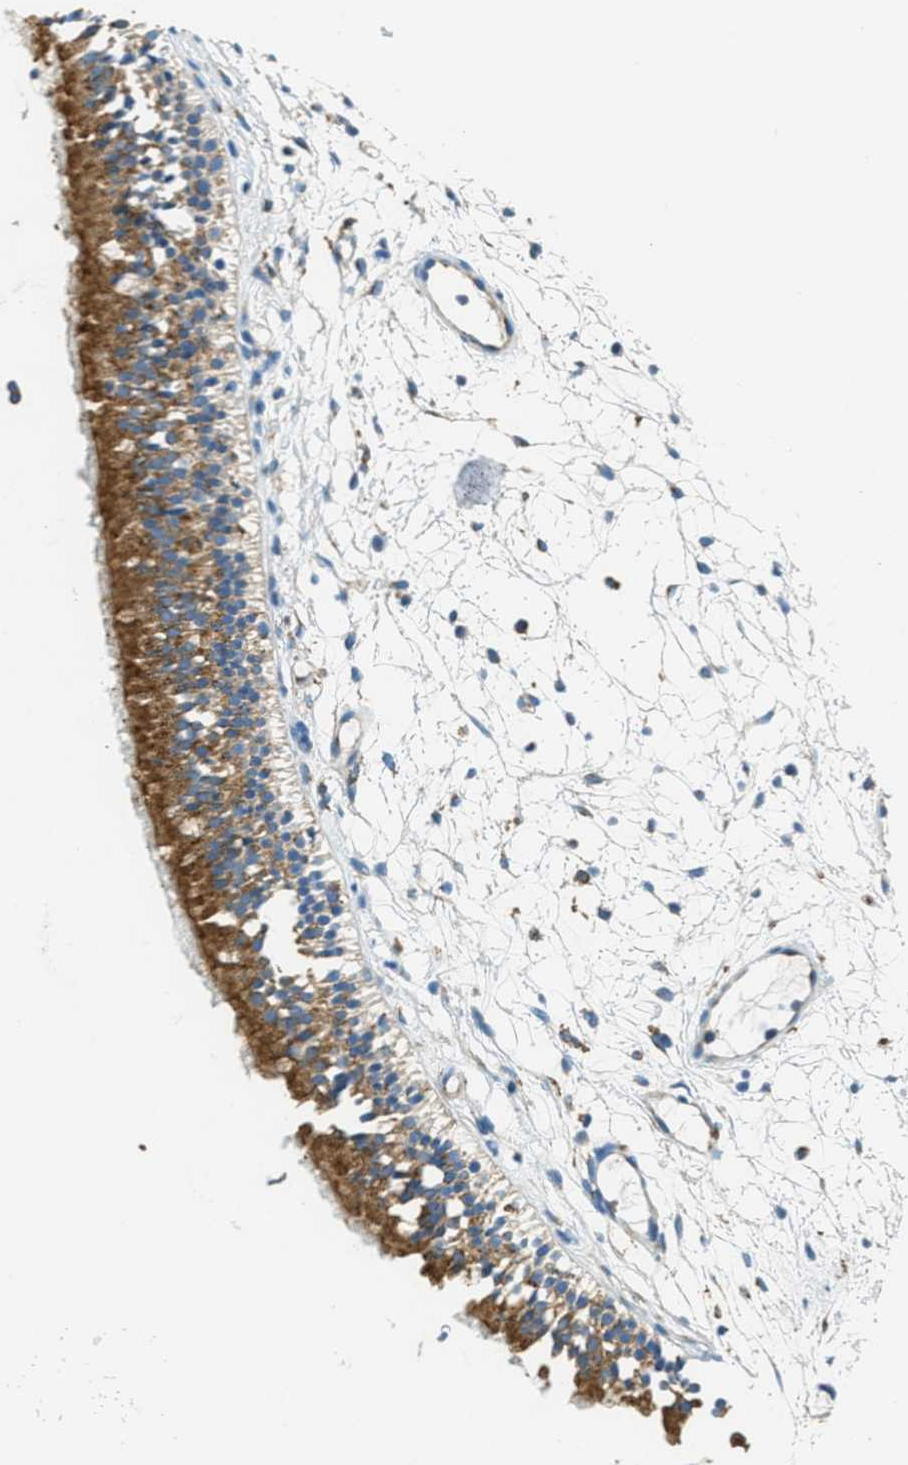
{"staining": {"intensity": "strong", "quantity": ">75%", "location": "cytoplasmic/membranous"}, "tissue": "nasopharynx", "cell_type": "Respiratory epithelial cells", "image_type": "normal", "snomed": [{"axis": "morphology", "description": "Normal tissue, NOS"}, {"axis": "topography", "description": "Nasopharynx"}], "caption": "Normal nasopharynx demonstrates strong cytoplasmic/membranous staining in about >75% of respiratory epithelial cells.", "gene": "AP2B1", "patient": {"sex": "female", "age": 54}}